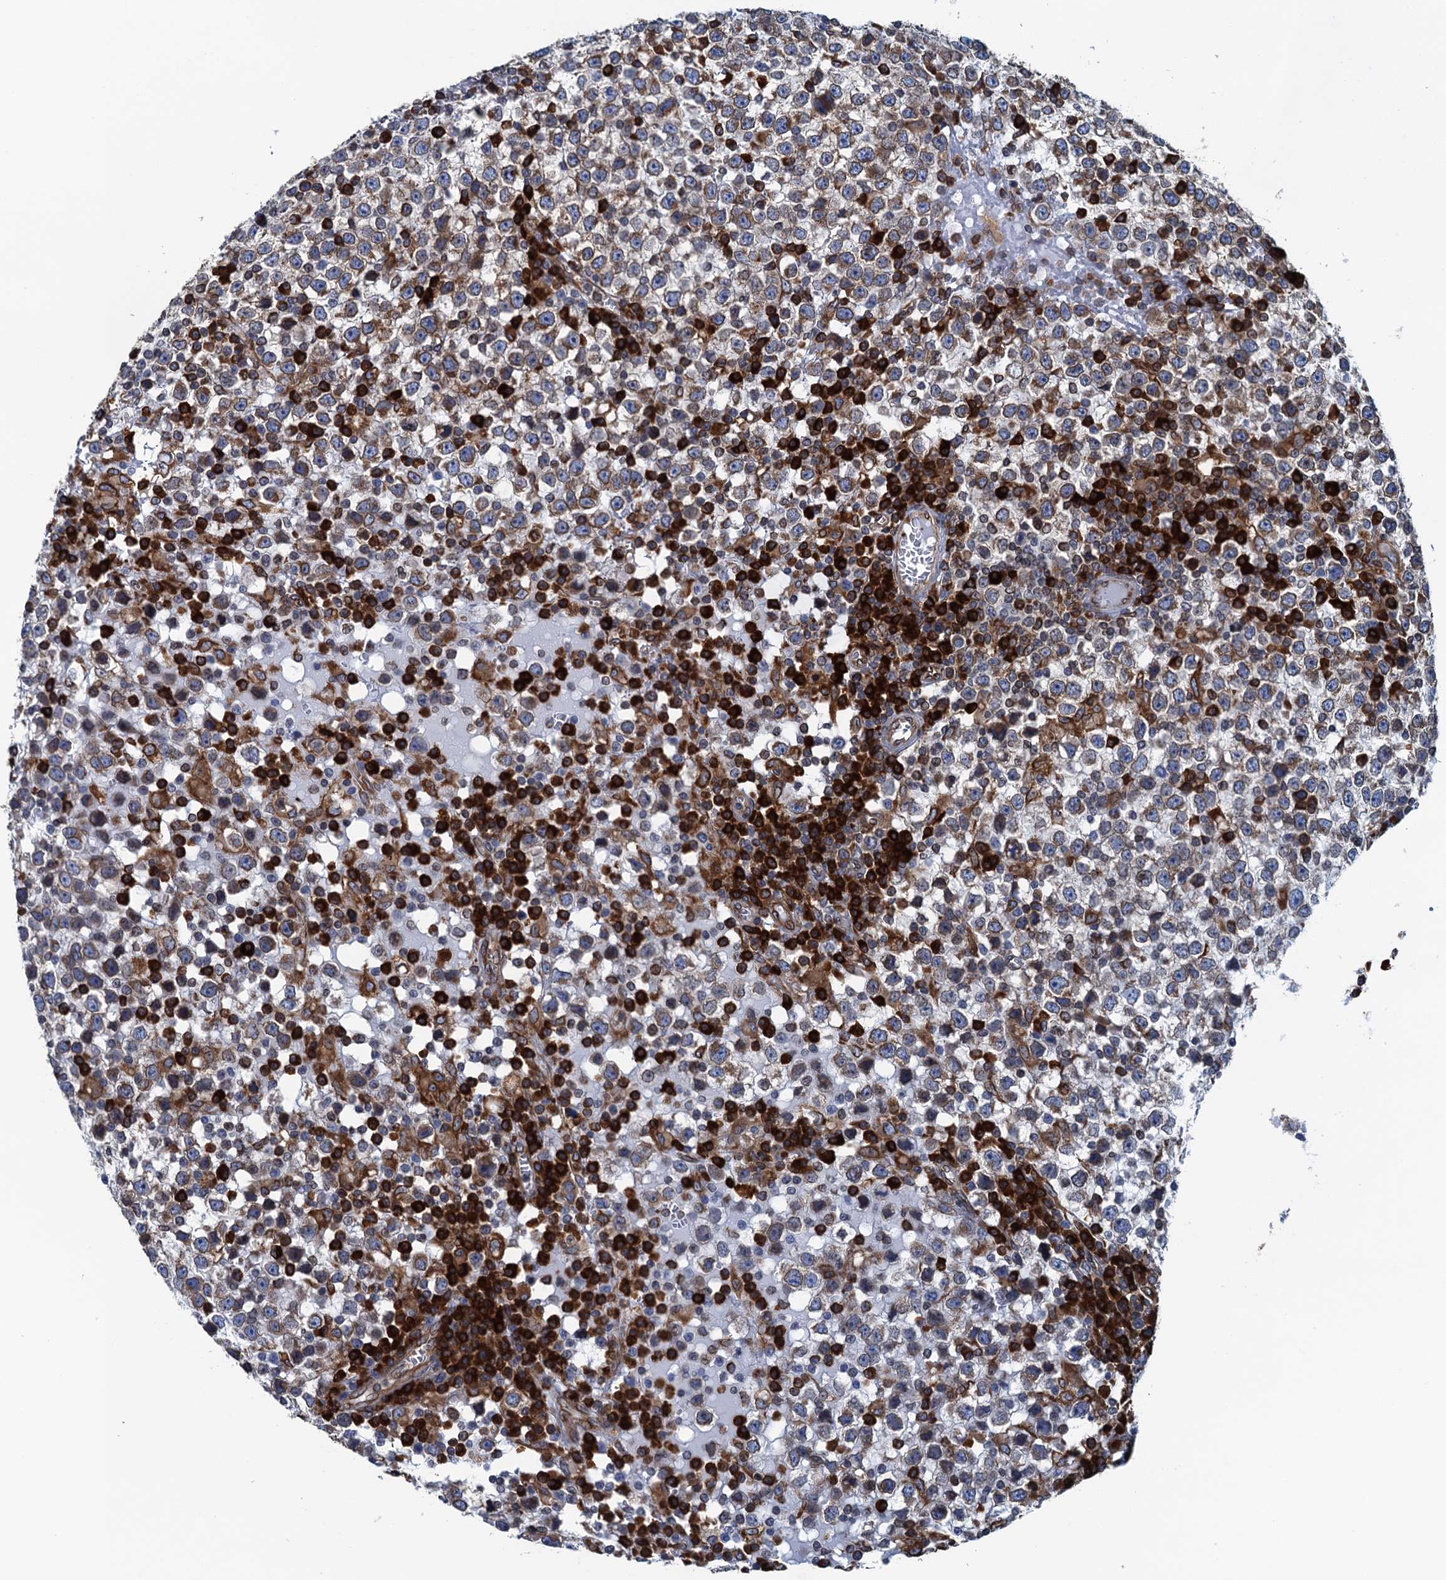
{"staining": {"intensity": "moderate", "quantity": "25%-75%", "location": "cytoplasmic/membranous"}, "tissue": "testis cancer", "cell_type": "Tumor cells", "image_type": "cancer", "snomed": [{"axis": "morphology", "description": "Seminoma, NOS"}, {"axis": "topography", "description": "Testis"}], "caption": "DAB (3,3'-diaminobenzidine) immunohistochemical staining of testis seminoma displays moderate cytoplasmic/membranous protein staining in approximately 25%-75% of tumor cells. (DAB IHC with brightfield microscopy, high magnification).", "gene": "TMEM205", "patient": {"sex": "male", "age": 65}}